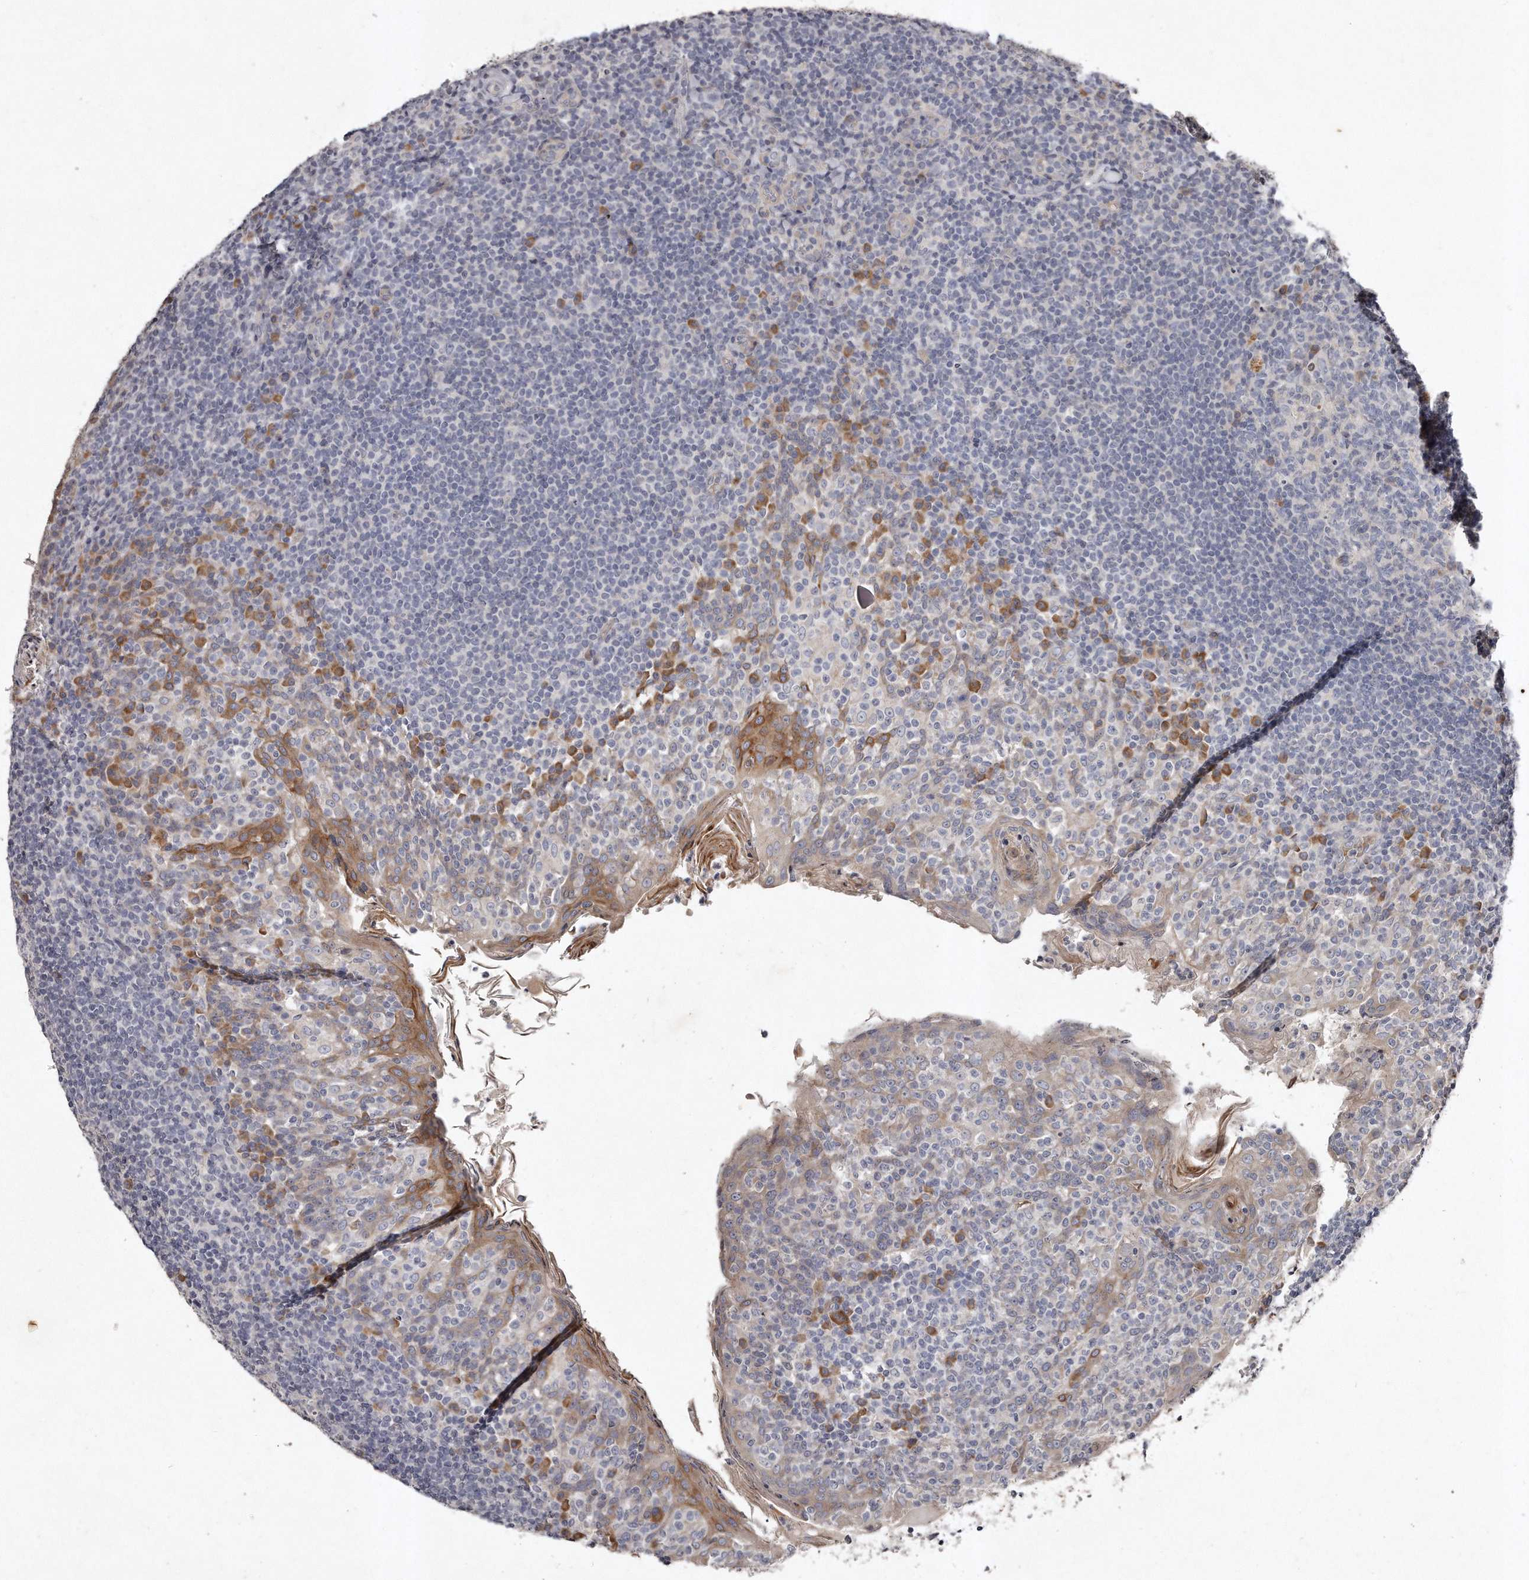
{"staining": {"intensity": "negative", "quantity": "none", "location": "none"}, "tissue": "tonsil", "cell_type": "Germinal center cells", "image_type": "normal", "snomed": [{"axis": "morphology", "description": "Normal tissue, NOS"}, {"axis": "topography", "description": "Tonsil"}], "caption": "Protein analysis of normal tonsil demonstrates no significant positivity in germinal center cells.", "gene": "TECR", "patient": {"sex": "female", "age": 19}}